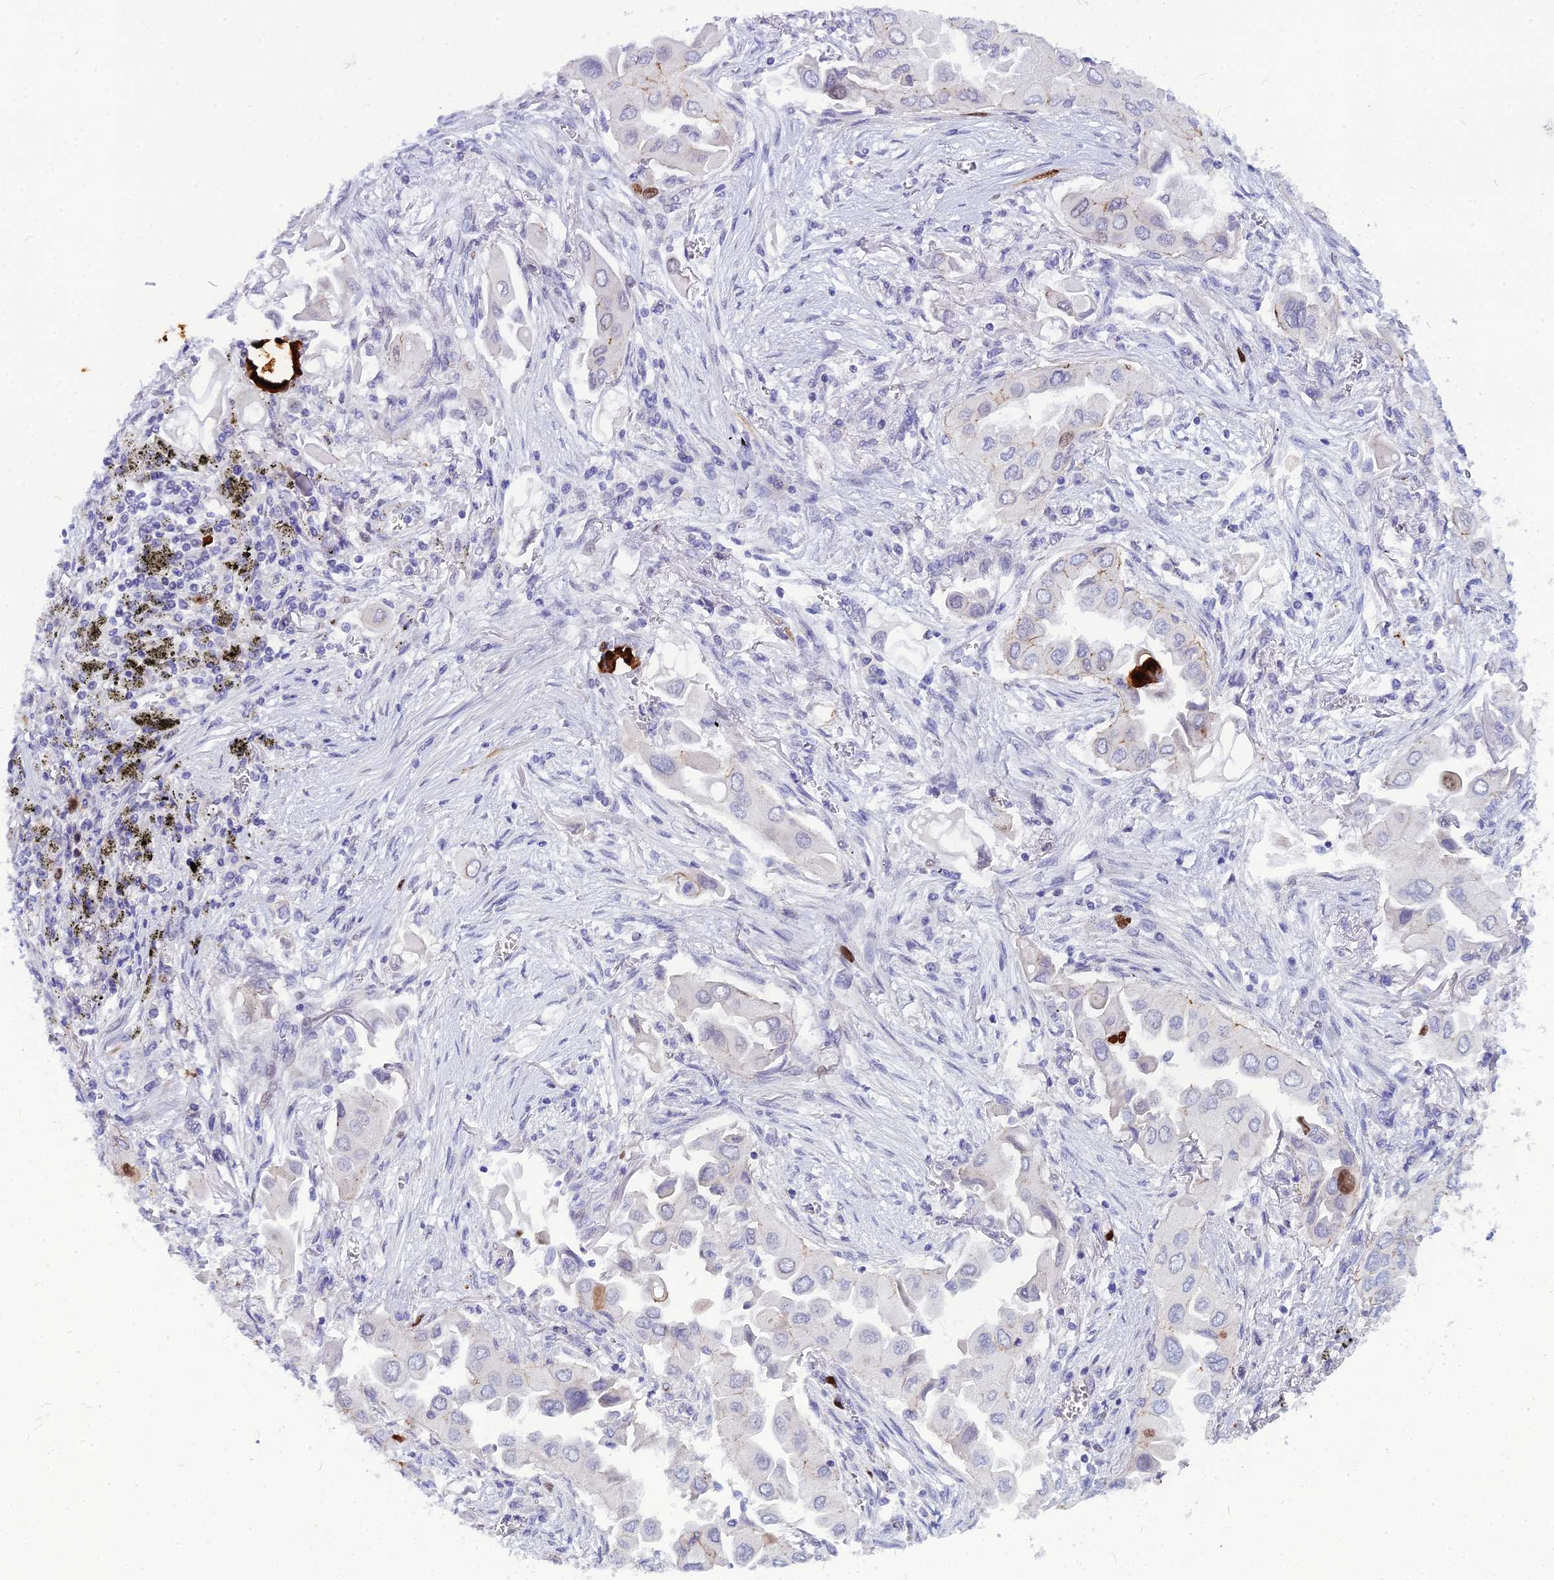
{"staining": {"intensity": "negative", "quantity": "none", "location": "none"}, "tissue": "lung cancer", "cell_type": "Tumor cells", "image_type": "cancer", "snomed": [{"axis": "morphology", "description": "Adenocarcinoma, NOS"}, {"axis": "topography", "description": "Lung"}], "caption": "DAB immunohistochemical staining of lung cancer shows no significant expression in tumor cells.", "gene": "NUSAP1", "patient": {"sex": "female", "age": 76}}